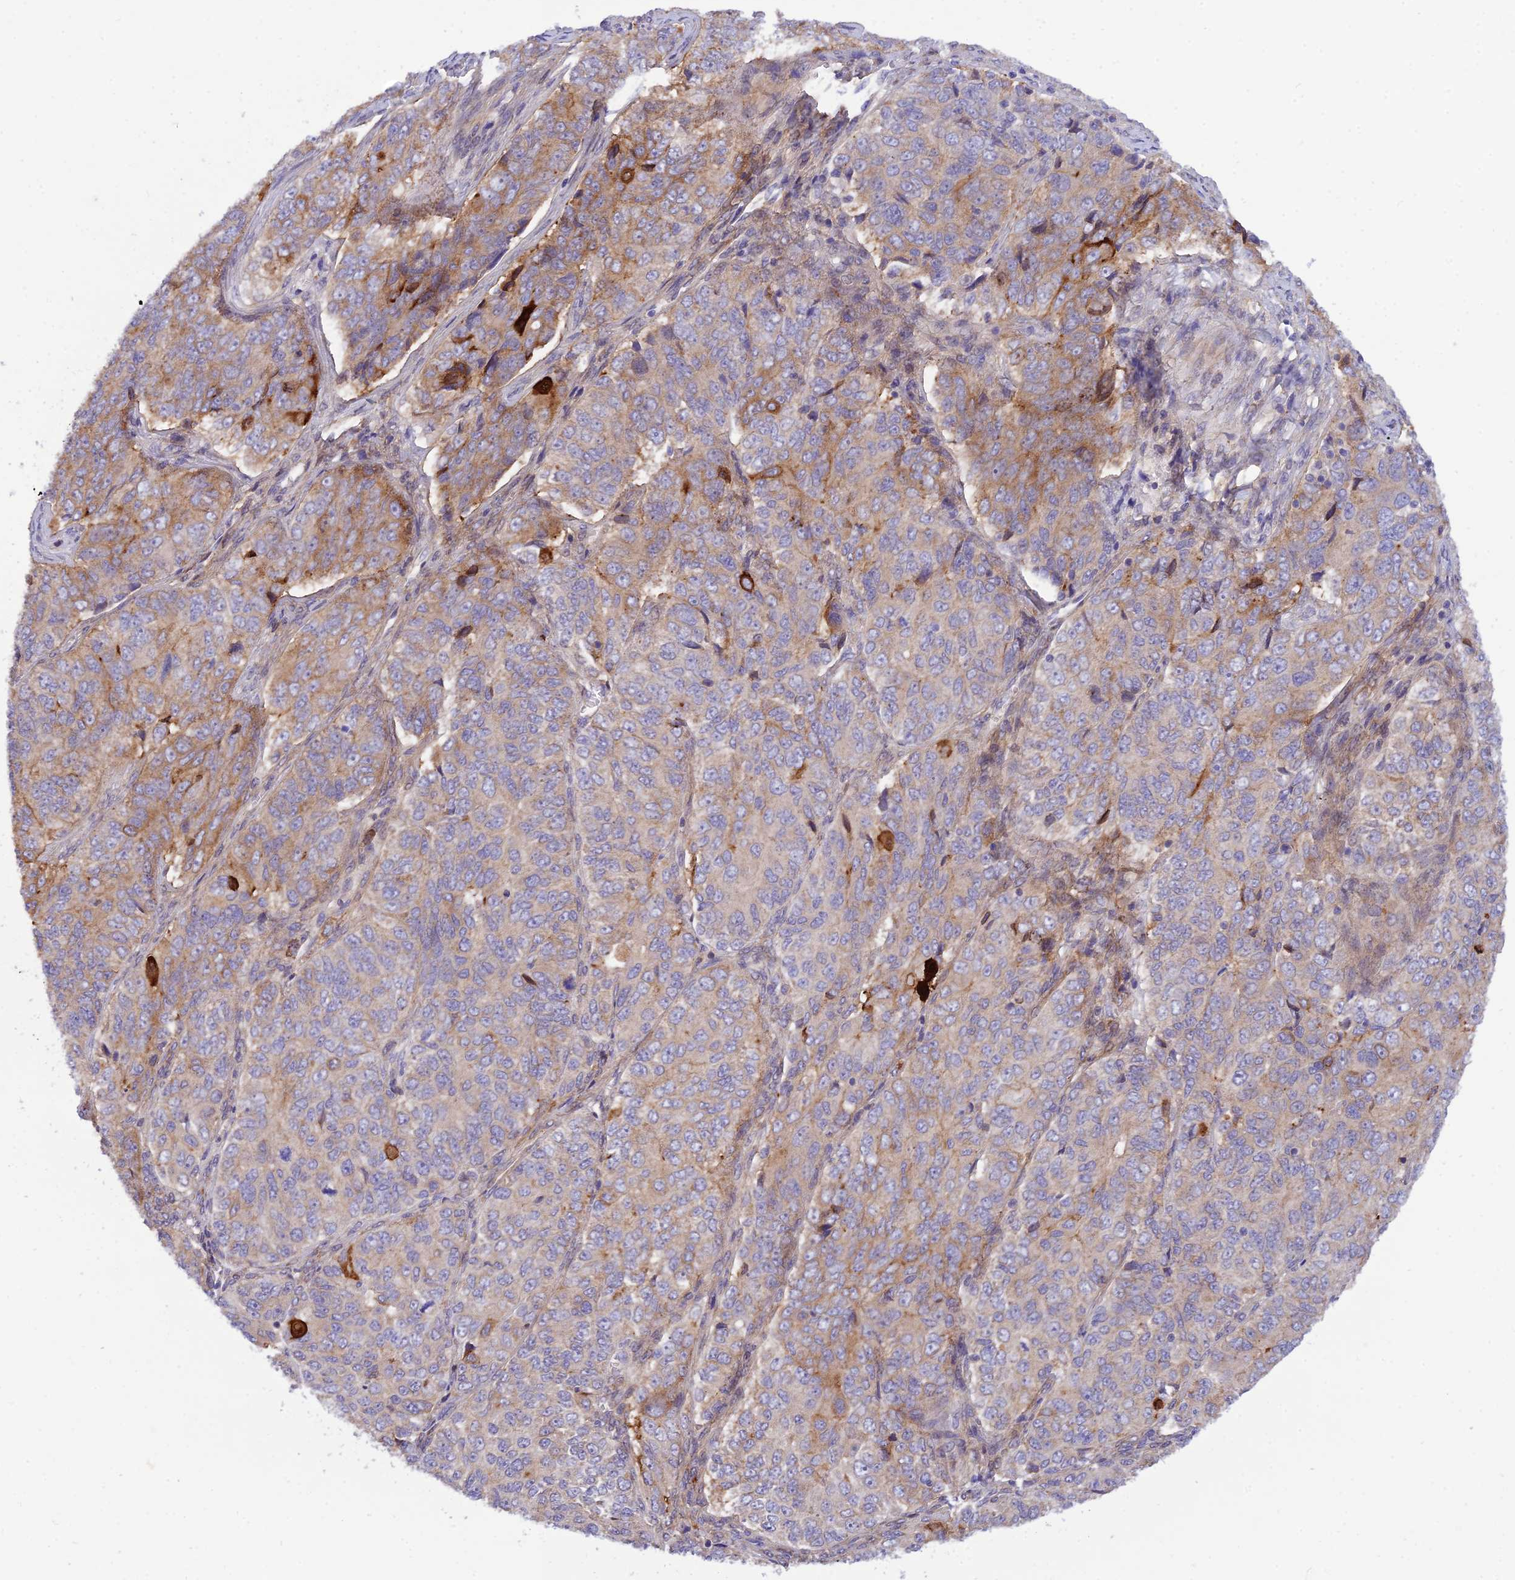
{"staining": {"intensity": "moderate", "quantity": "<25%", "location": "cytoplasmic/membranous"}, "tissue": "ovarian cancer", "cell_type": "Tumor cells", "image_type": "cancer", "snomed": [{"axis": "morphology", "description": "Carcinoma, endometroid"}, {"axis": "topography", "description": "Ovary"}], "caption": "Ovarian endometroid carcinoma was stained to show a protein in brown. There is low levels of moderate cytoplasmic/membranous positivity in approximately <25% of tumor cells.", "gene": "TRIM43B", "patient": {"sex": "female", "age": 51}}